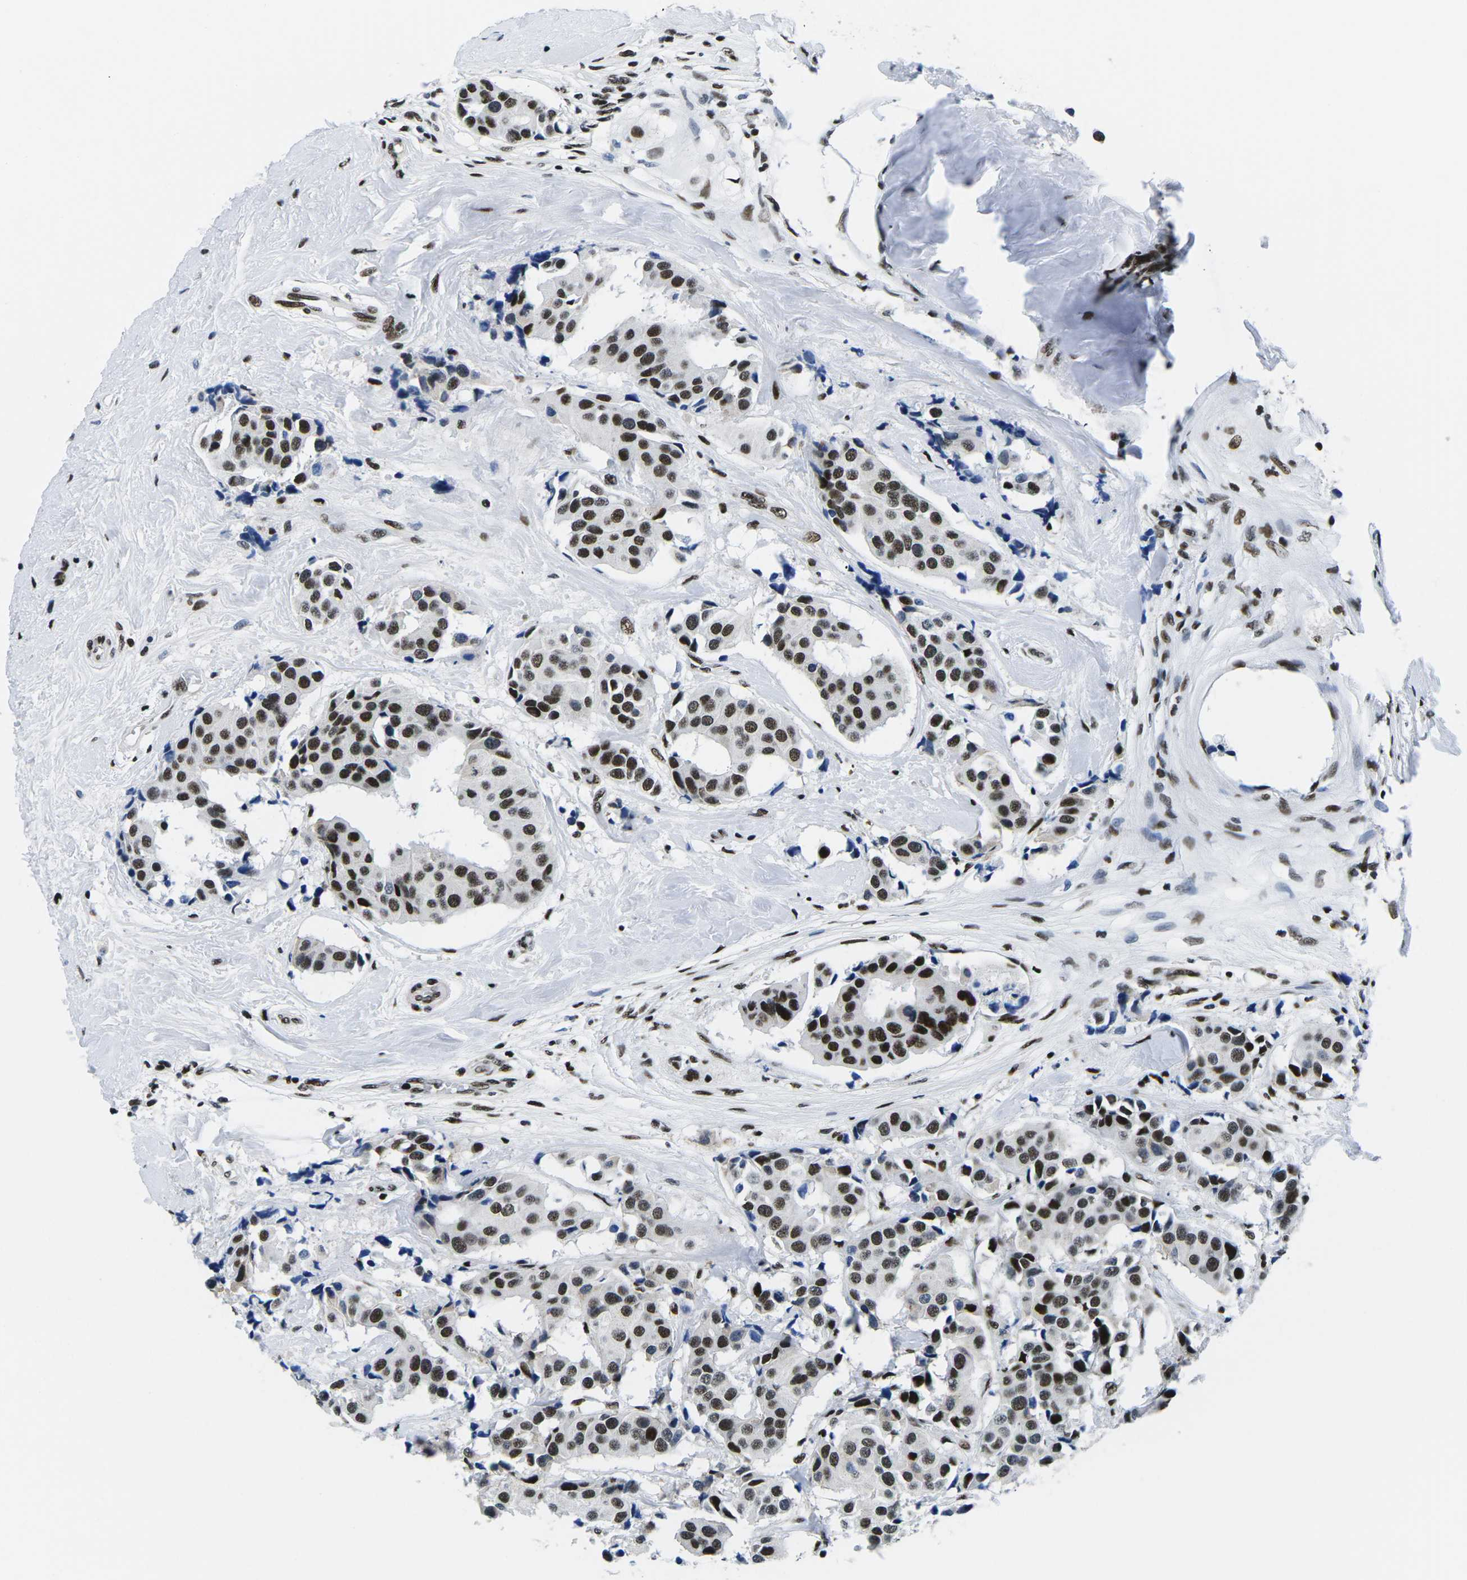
{"staining": {"intensity": "strong", "quantity": ">75%", "location": "nuclear"}, "tissue": "breast cancer", "cell_type": "Tumor cells", "image_type": "cancer", "snomed": [{"axis": "morphology", "description": "Normal tissue, NOS"}, {"axis": "morphology", "description": "Duct carcinoma"}, {"axis": "topography", "description": "Breast"}], "caption": "Tumor cells demonstrate strong nuclear expression in approximately >75% of cells in breast cancer. (DAB (3,3'-diaminobenzidine) IHC, brown staining for protein, blue staining for nuclei).", "gene": "ATF1", "patient": {"sex": "female", "age": 39}}